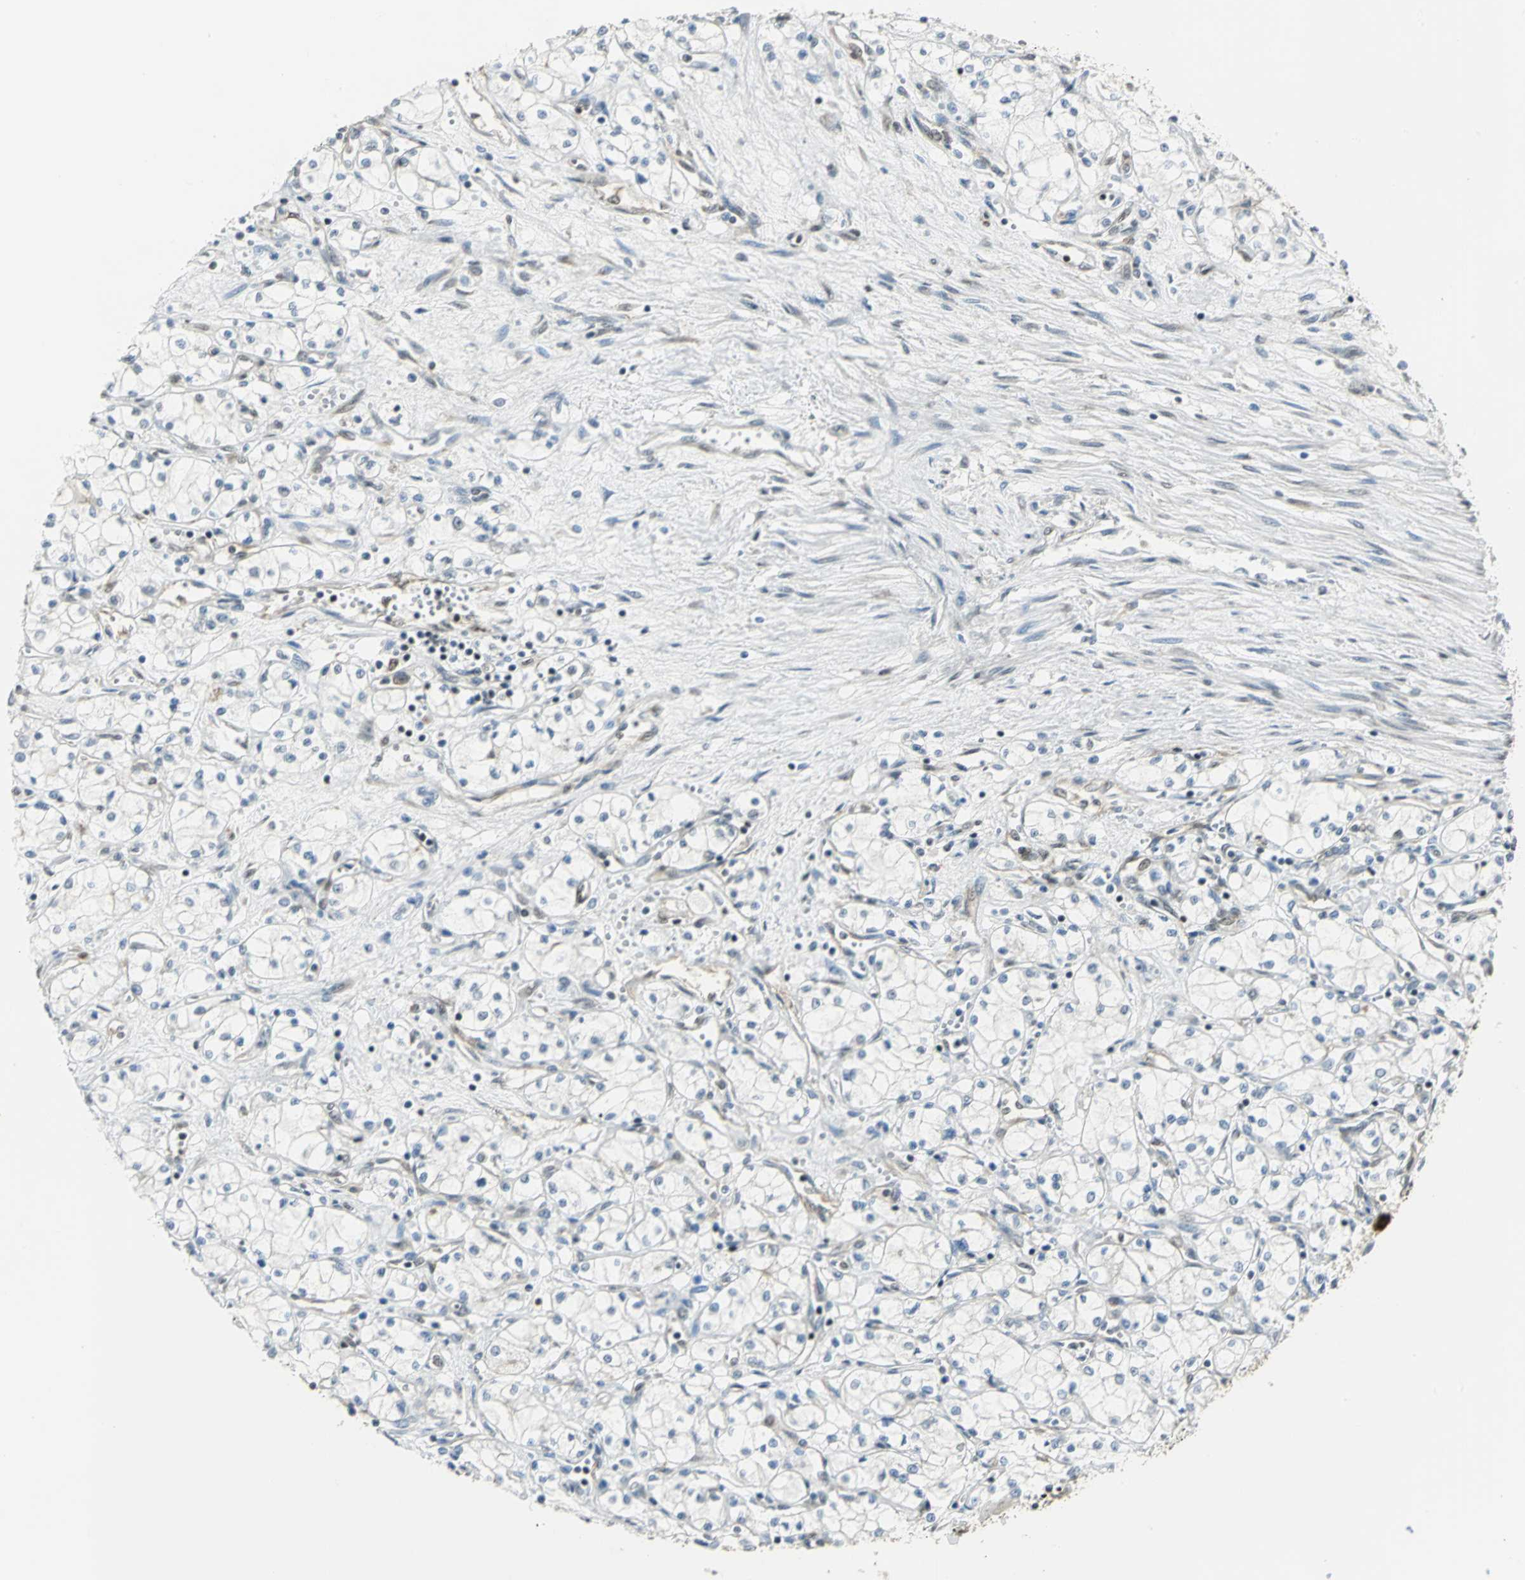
{"staining": {"intensity": "negative", "quantity": "none", "location": "none"}, "tissue": "renal cancer", "cell_type": "Tumor cells", "image_type": "cancer", "snomed": [{"axis": "morphology", "description": "Normal tissue, NOS"}, {"axis": "morphology", "description": "Adenocarcinoma, NOS"}, {"axis": "topography", "description": "Kidney"}], "caption": "Immunohistochemistry of human renal cancer demonstrates no expression in tumor cells. The staining is performed using DAB (3,3'-diaminobenzidine) brown chromogen with nuclei counter-stained in using hematoxylin.", "gene": "DDX5", "patient": {"sex": "male", "age": 59}}